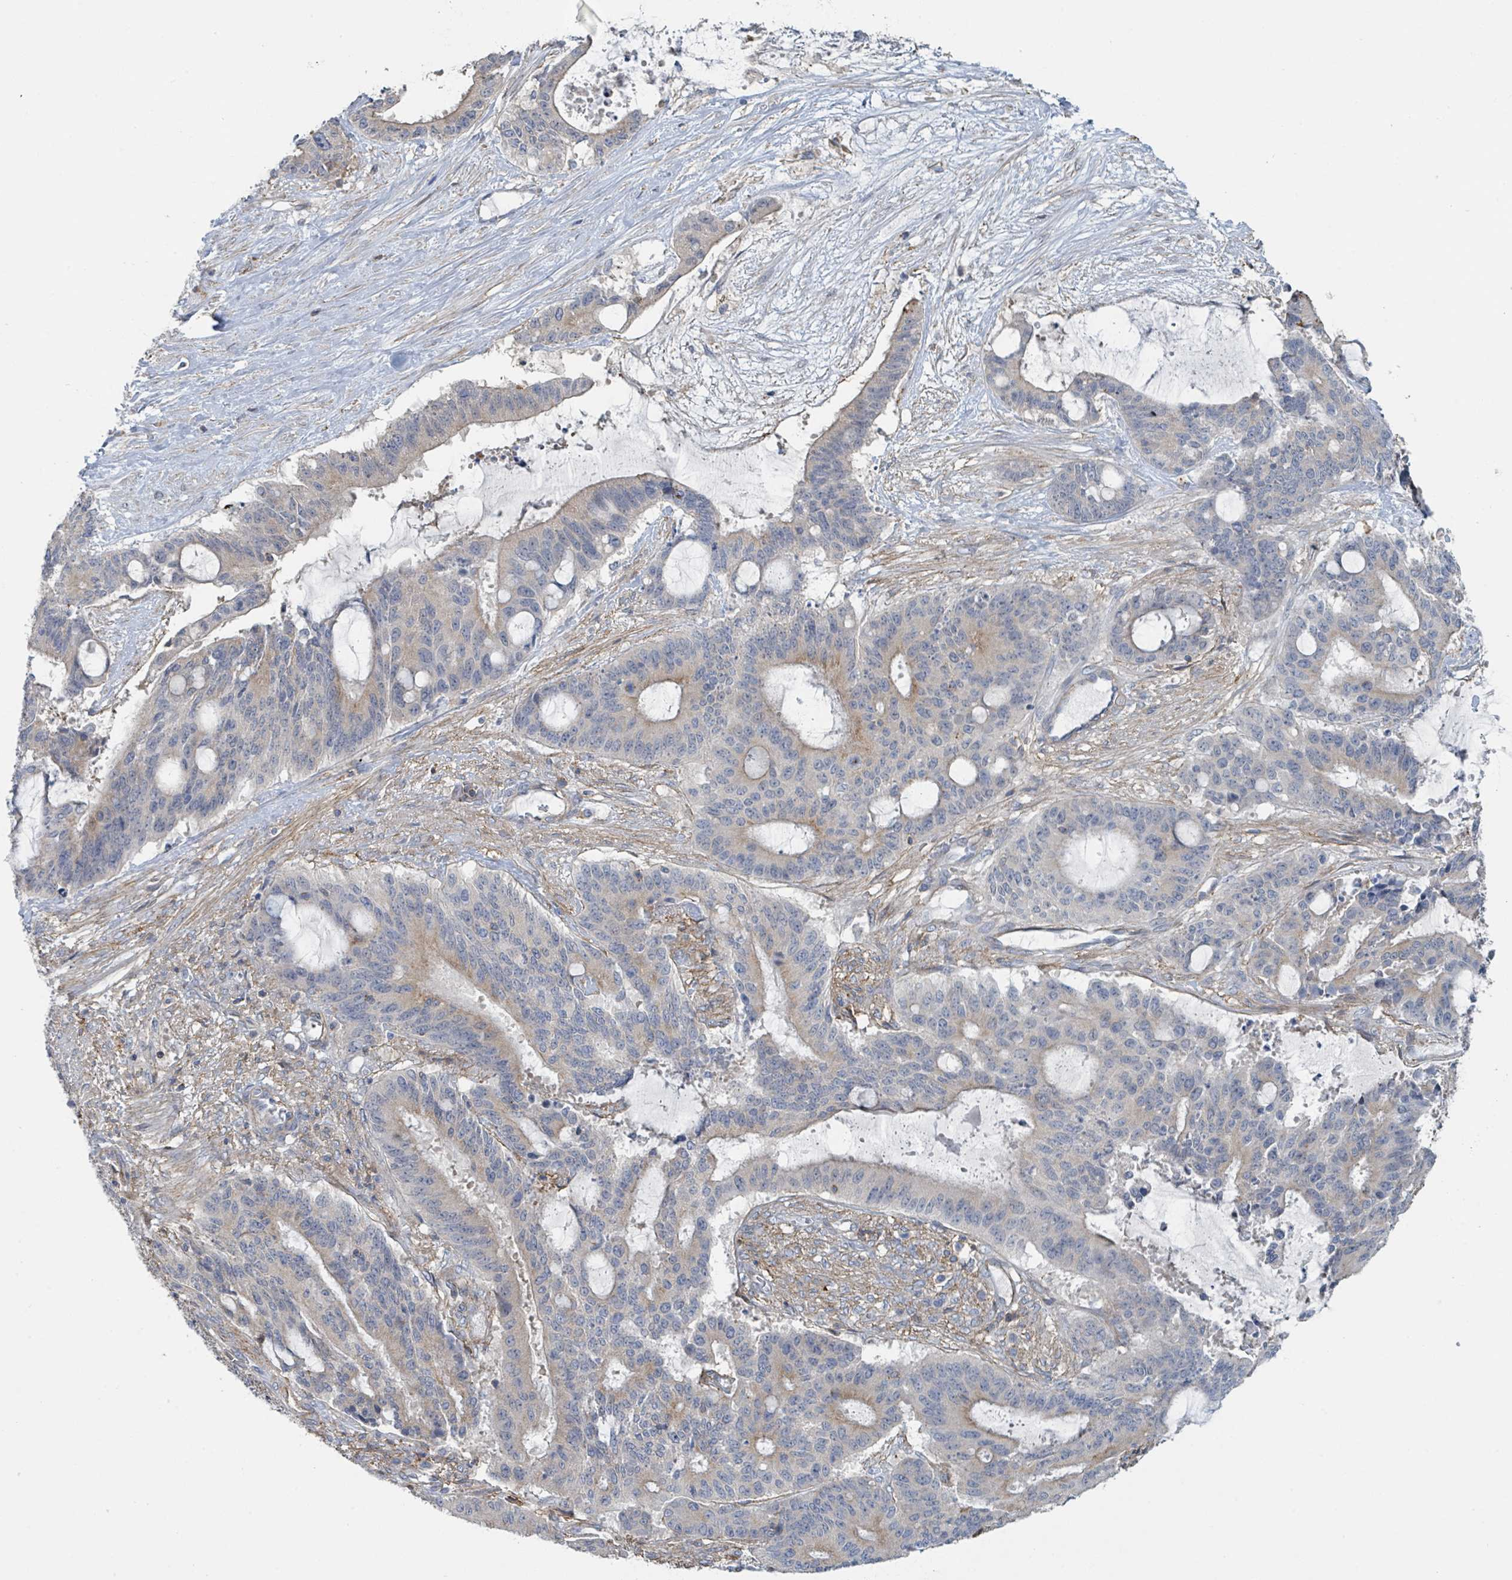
{"staining": {"intensity": "weak", "quantity": "25%-75%", "location": "cytoplasmic/membranous"}, "tissue": "liver cancer", "cell_type": "Tumor cells", "image_type": "cancer", "snomed": [{"axis": "morphology", "description": "Normal tissue, NOS"}, {"axis": "morphology", "description": "Cholangiocarcinoma"}, {"axis": "topography", "description": "Liver"}, {"axis": "topography", "description": "Peripheral nerve tissue"}], "caption": "Liver cholangiocarcinoma tissue displays weak cytoplasmic/membranous positivity in about 25%-75% of tumor cells", "gene": "LRRC42", "patient": {"sex": "female", "age": 73}}